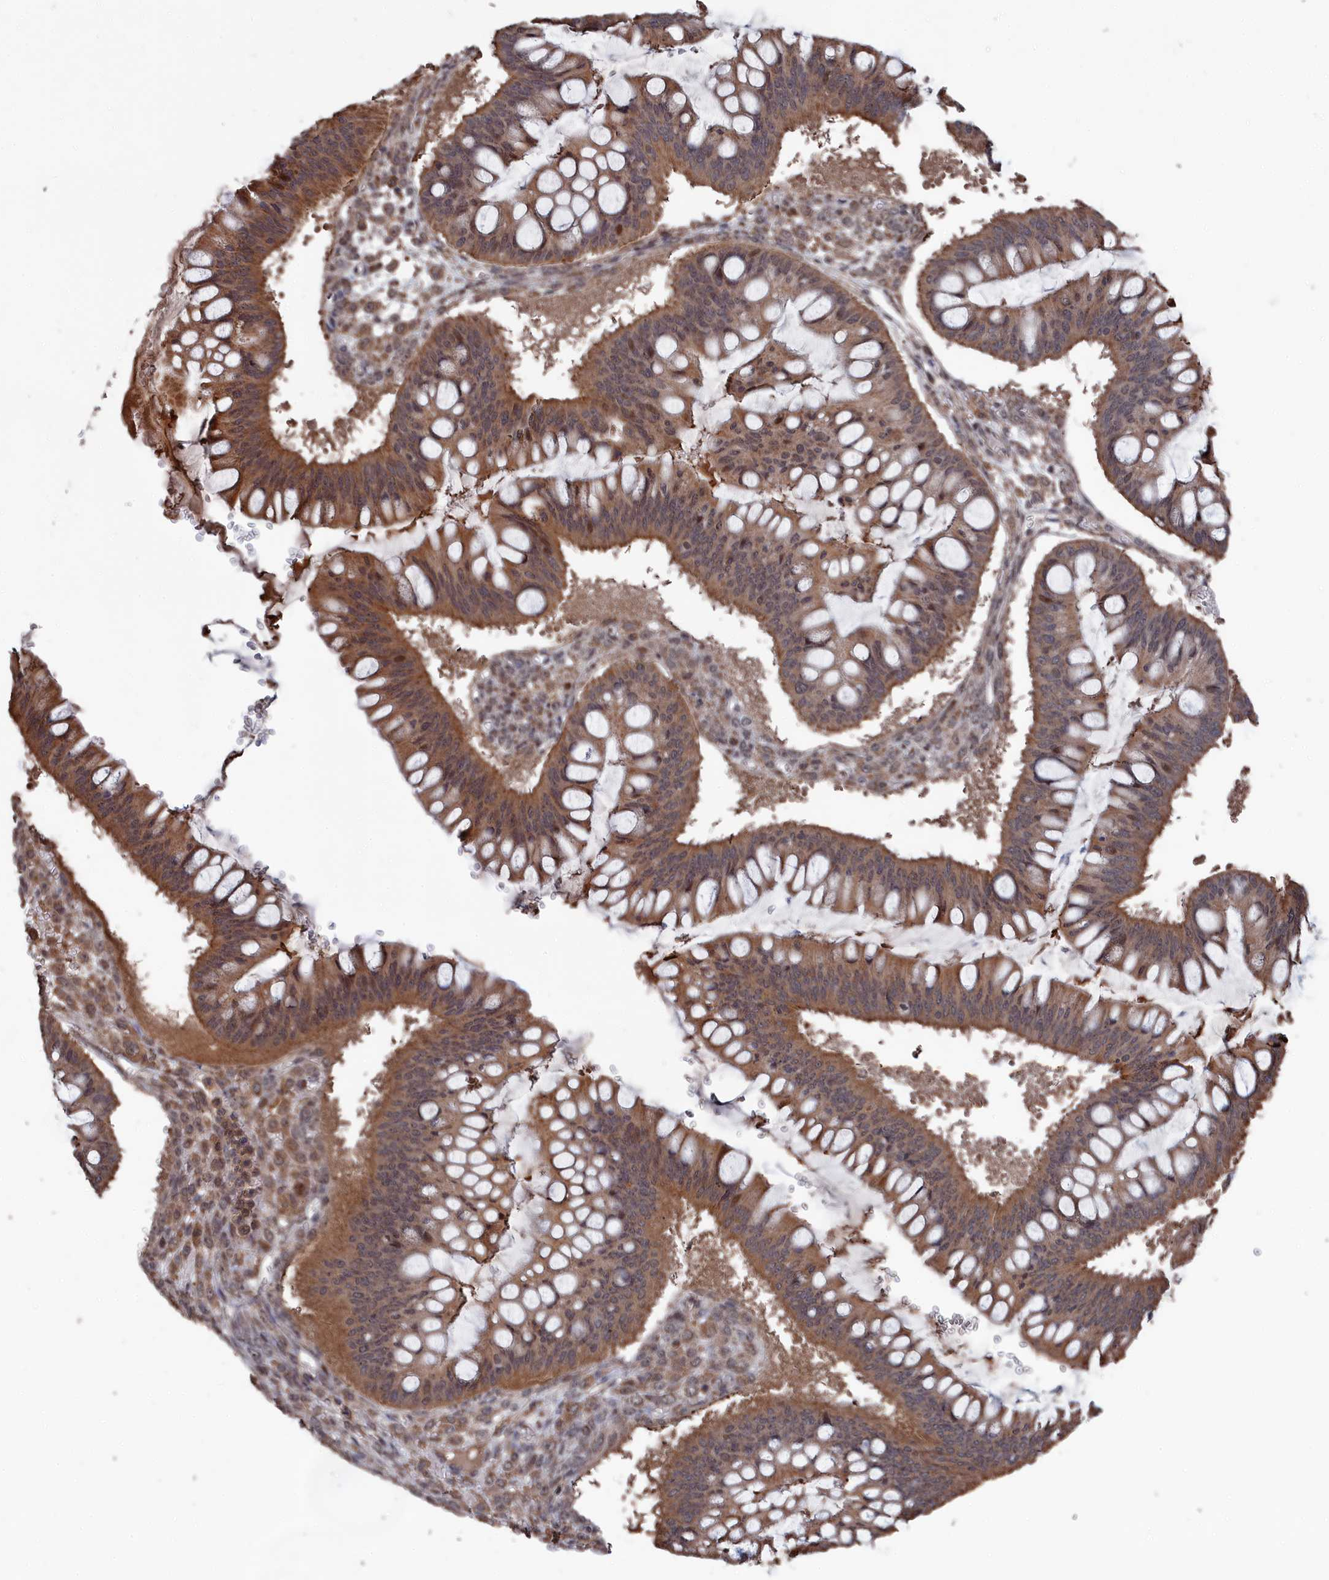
{"staining": {"intensity": "moderate", "quantity": ">75%", "location": "cytoplasmic/membranous,nuclear"}, "tissue": "ovarian cancer", "cell_type": "Tumor cells", "image_type": "cancer", "snomed": [{"axis": "morphology", "description": "Cystadenocarcinoma, mucinous, NOS"}, {"axis": "topography", "description": "Ovary"}], "caption": "Protein staining of mucinous cystadenocarcinoma (ovarian) tissue exhibits moderate cytoplasmic/membranous and nuclear positivity in approximately >75% of tumor cells.", "gene": "CEACAM21", "patient": {"sex": "female", "age": 73}}